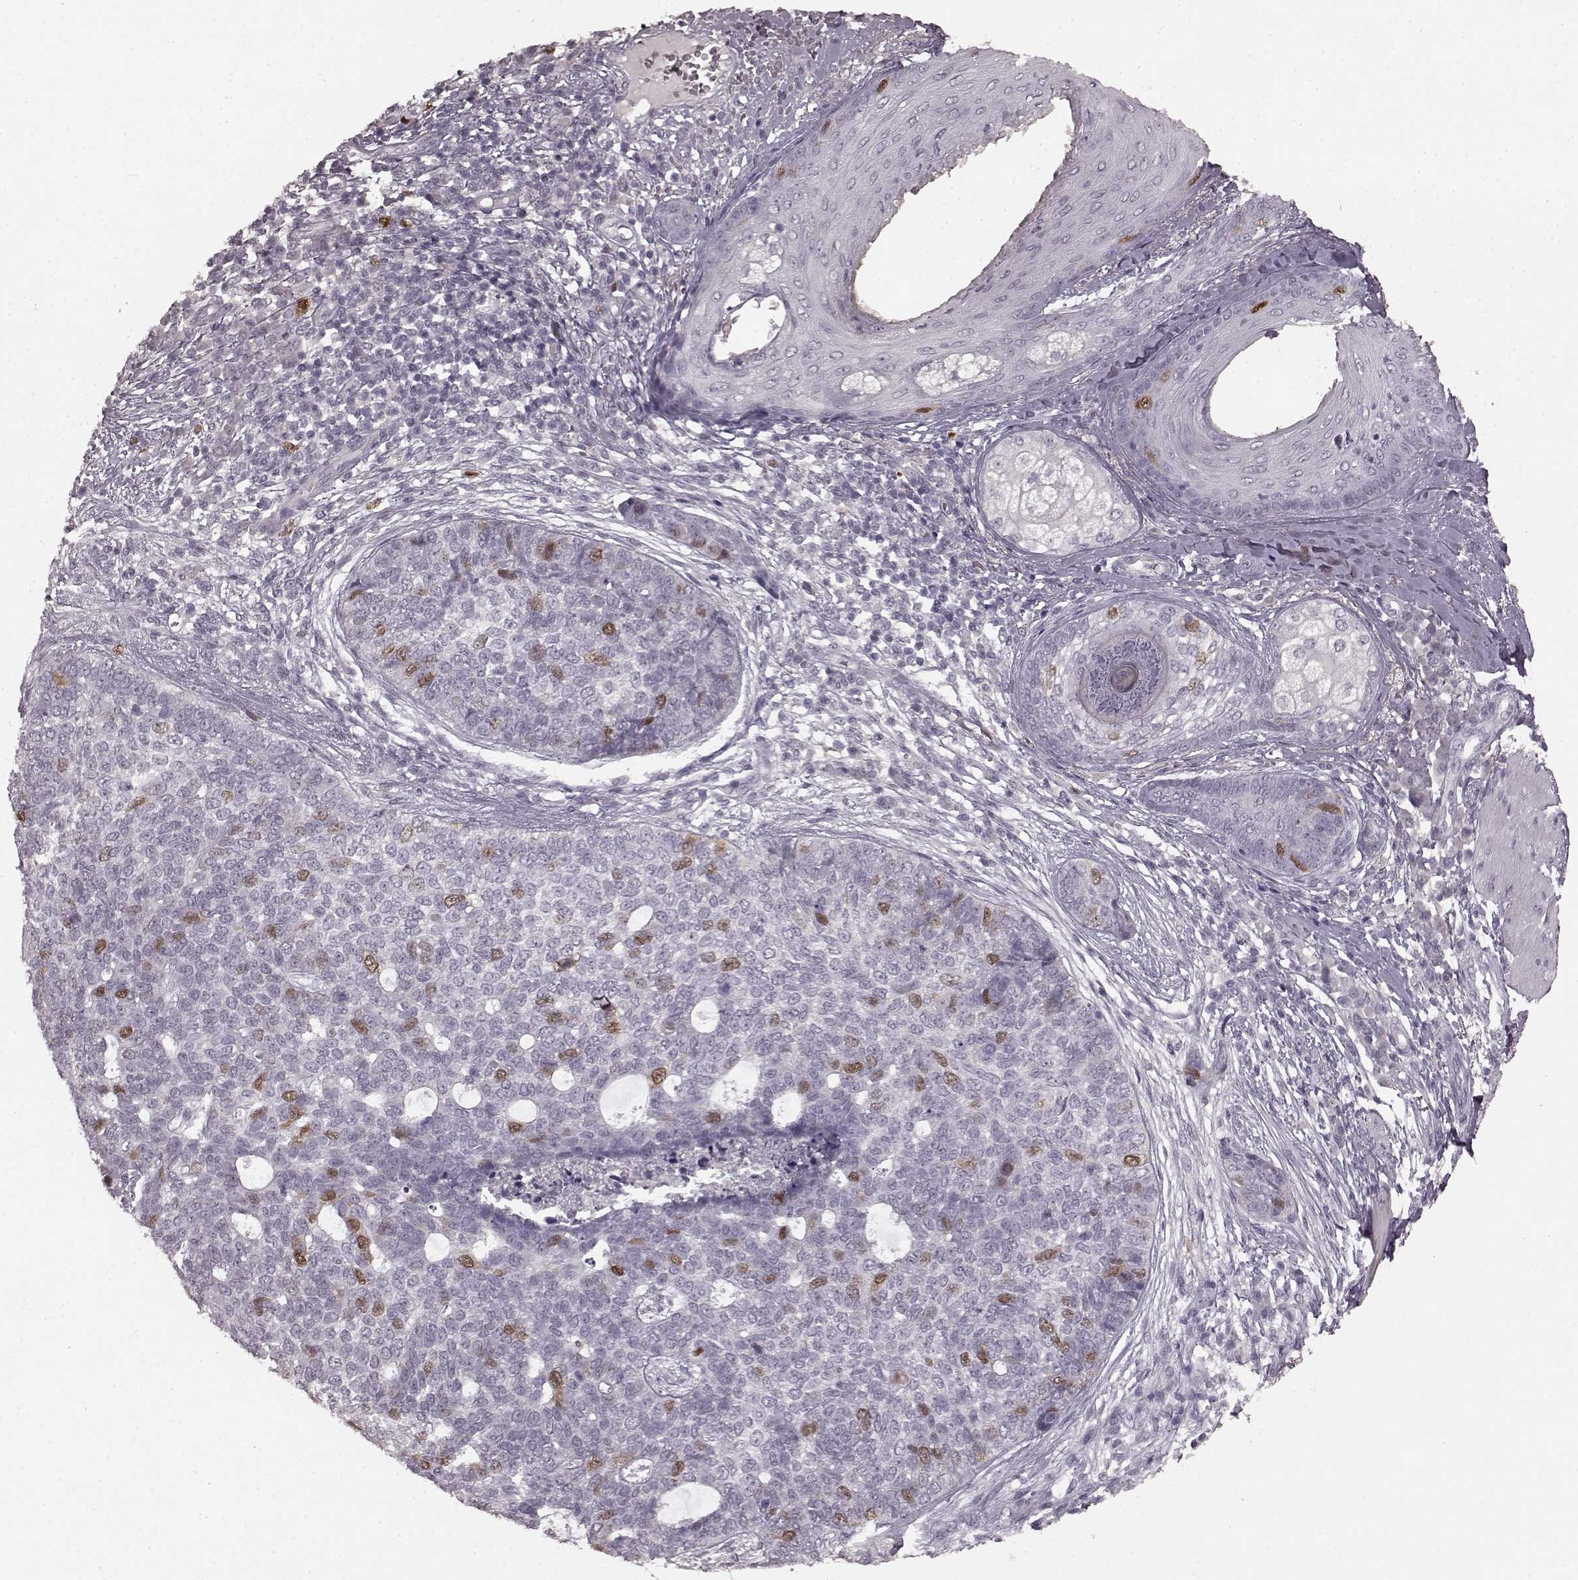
{"staining": {"intensity": "moderate", "quantity": "<25%", "location": "nuclear"}, "tissue": "skin cancer", "cell_type": "Tumor cells", "image_type": "cancer", "snomed": [{"axis": "morphology", "description": "Basal cell carcinoma"}, {"axis": "topography", "description": "Skin"}], "caption": "Moderate nuclear protein positivity is seen in about <25% of tumor cells in skin basal cell carcinoma.", "gene": "CCNA2", "patient": {"sex": "female", "age": 69}}